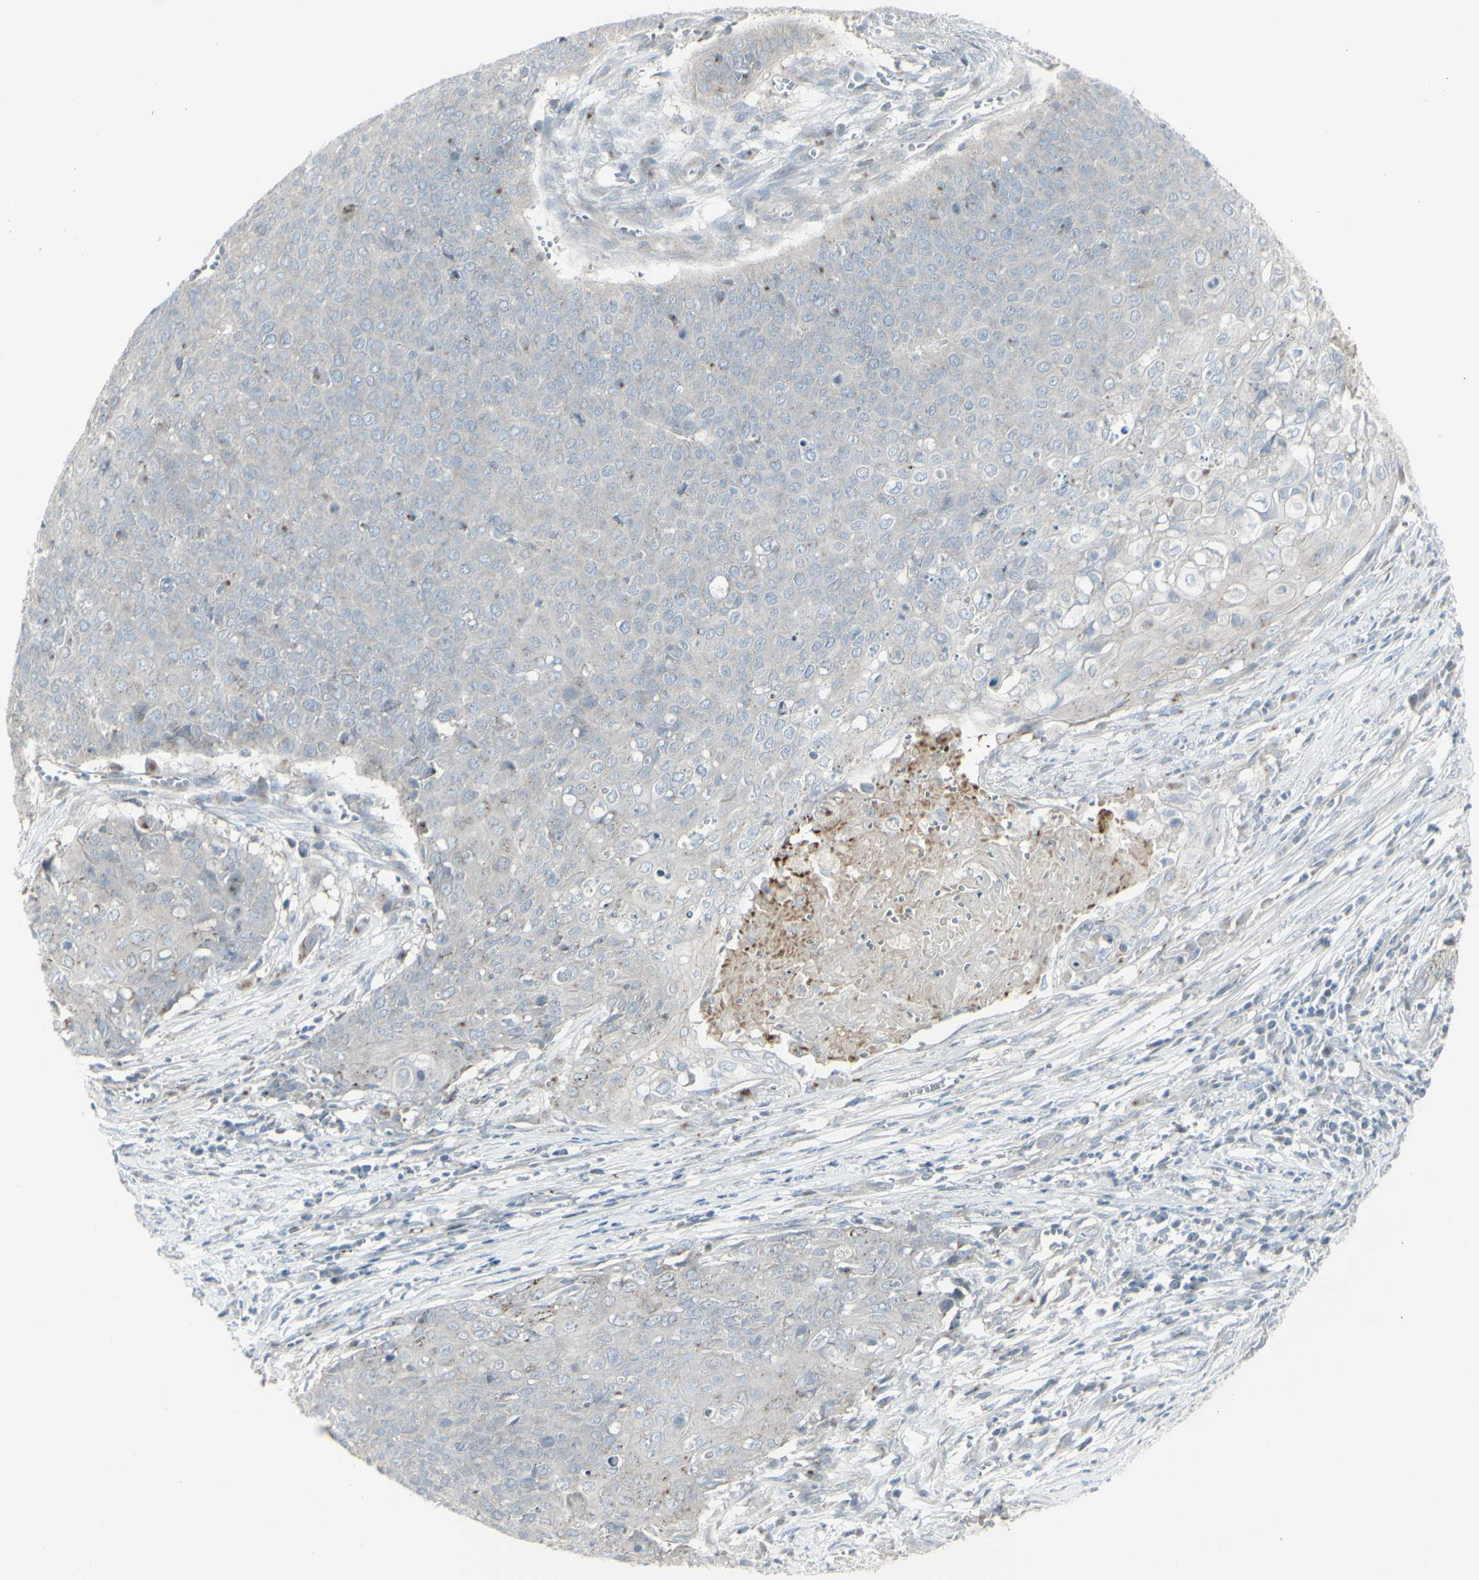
{"staining": {"intensity": "negative", "quantity": "none", "location": "none"}, "tissue": "cervical cancer", "cell_type": "Tumor cells", "image_type": "cancer", "snomed": [{"axis": "morphology", "description": "Squamous cell carcinoma, NOS"}, {"axis": "topography", "description": "Cervix"}], "caption": "This is an IHC histopathology image of cervical squamous cell carcinoma. There is no staining in tumor cells.", "gene": "GALNT6", "patient": {"sex": "female", "age": 39}}